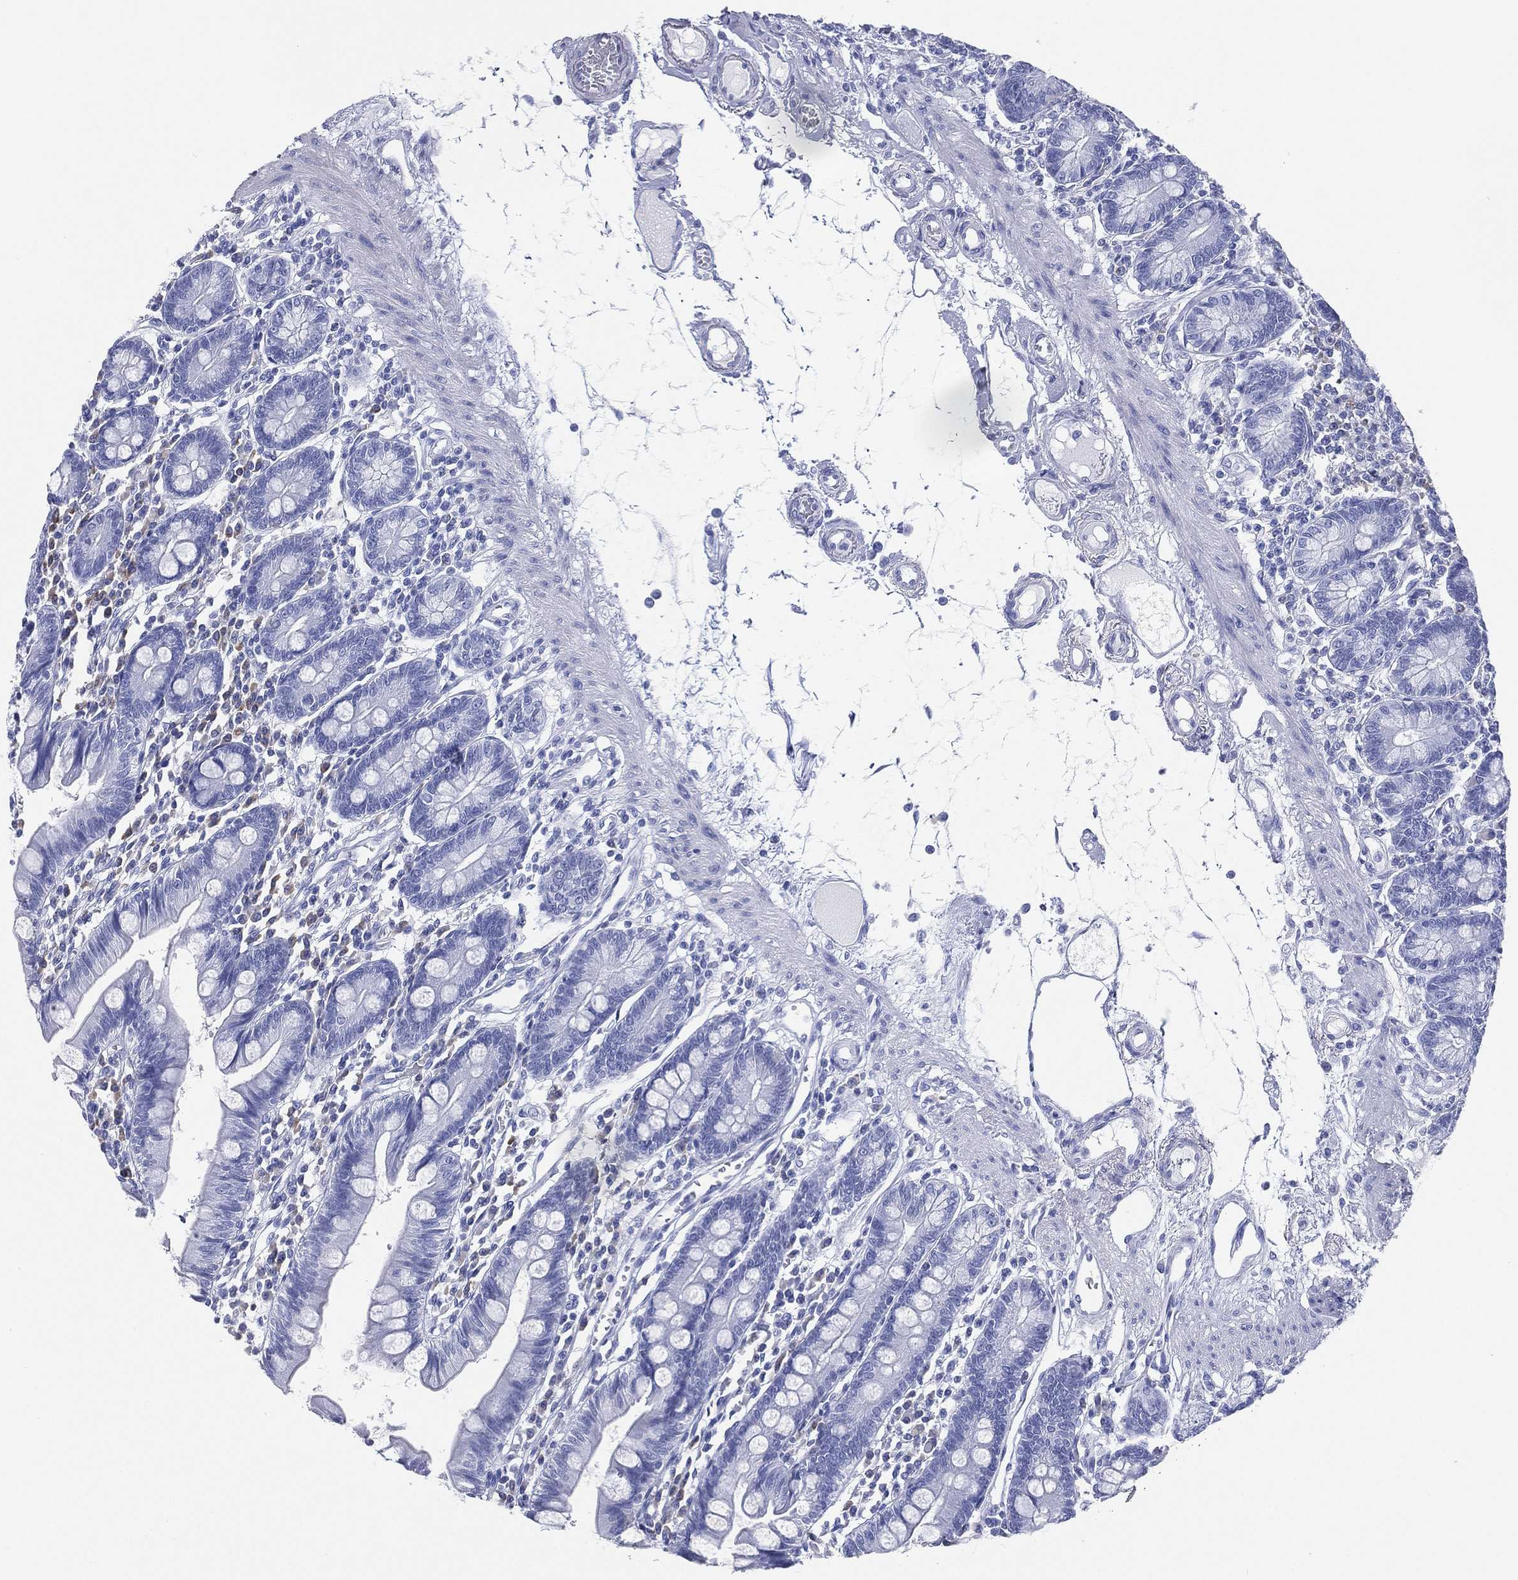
{"staining": {"intensity": "negative", "quantity": "none", "location": "none"}, "tissue": "small intestine", "cell_type": "Glandular cells", "image_type": "normal", "snomed": [{"axis": "morphology", "description": "Normal tissue, NOS"}, {"axis": "topography", "description": "Small intestine"}], "caption": "This is a photomicrograph of IHC staining of unremarkable small intestine, which shows no positivity in glandular cells.", "gene": "CD79A", "patient": {"sex": "male", "age": 88}}